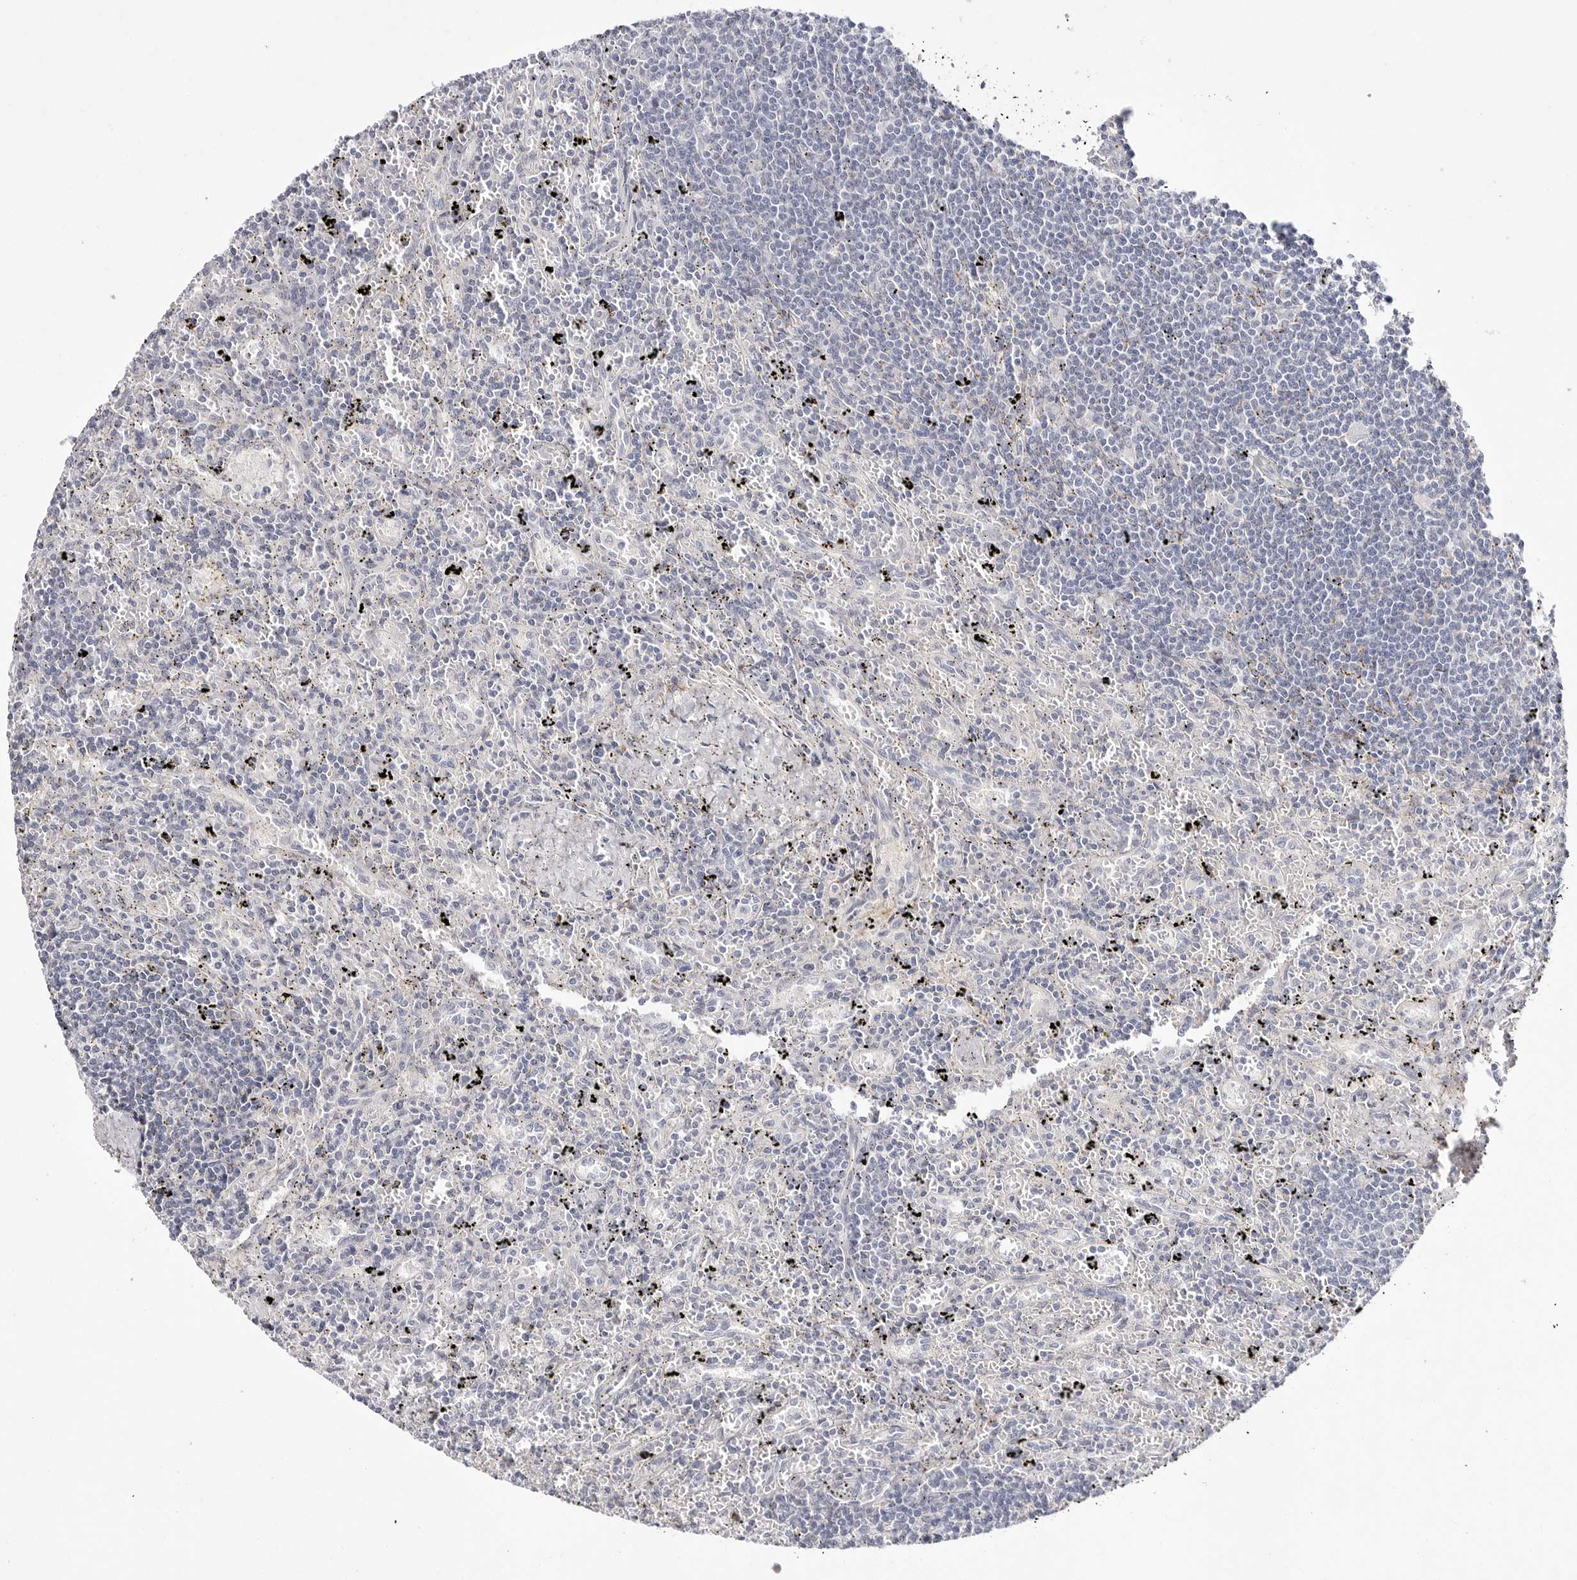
{"staining": {"intensity": "negative", "quantity": "none", "location": "none"}, "tissue": "lymphoma", "cell_type": "Tumor cells", "image_type": "cancer", "snomed": [{"axis": "morphology", "description": "Malignant lymphoma, non-Hodgkin's type, Low grade"}, {"axis": "topography", "description": "Spleen"}], "caption": "Immunohistochemical staining of malignant lymphoma, non-Hodgkin's type (low-grade) reveals no significant positivity in tumor cells.", "gene": "ELP3", "patient": {"sex": "male", "age": 76}}